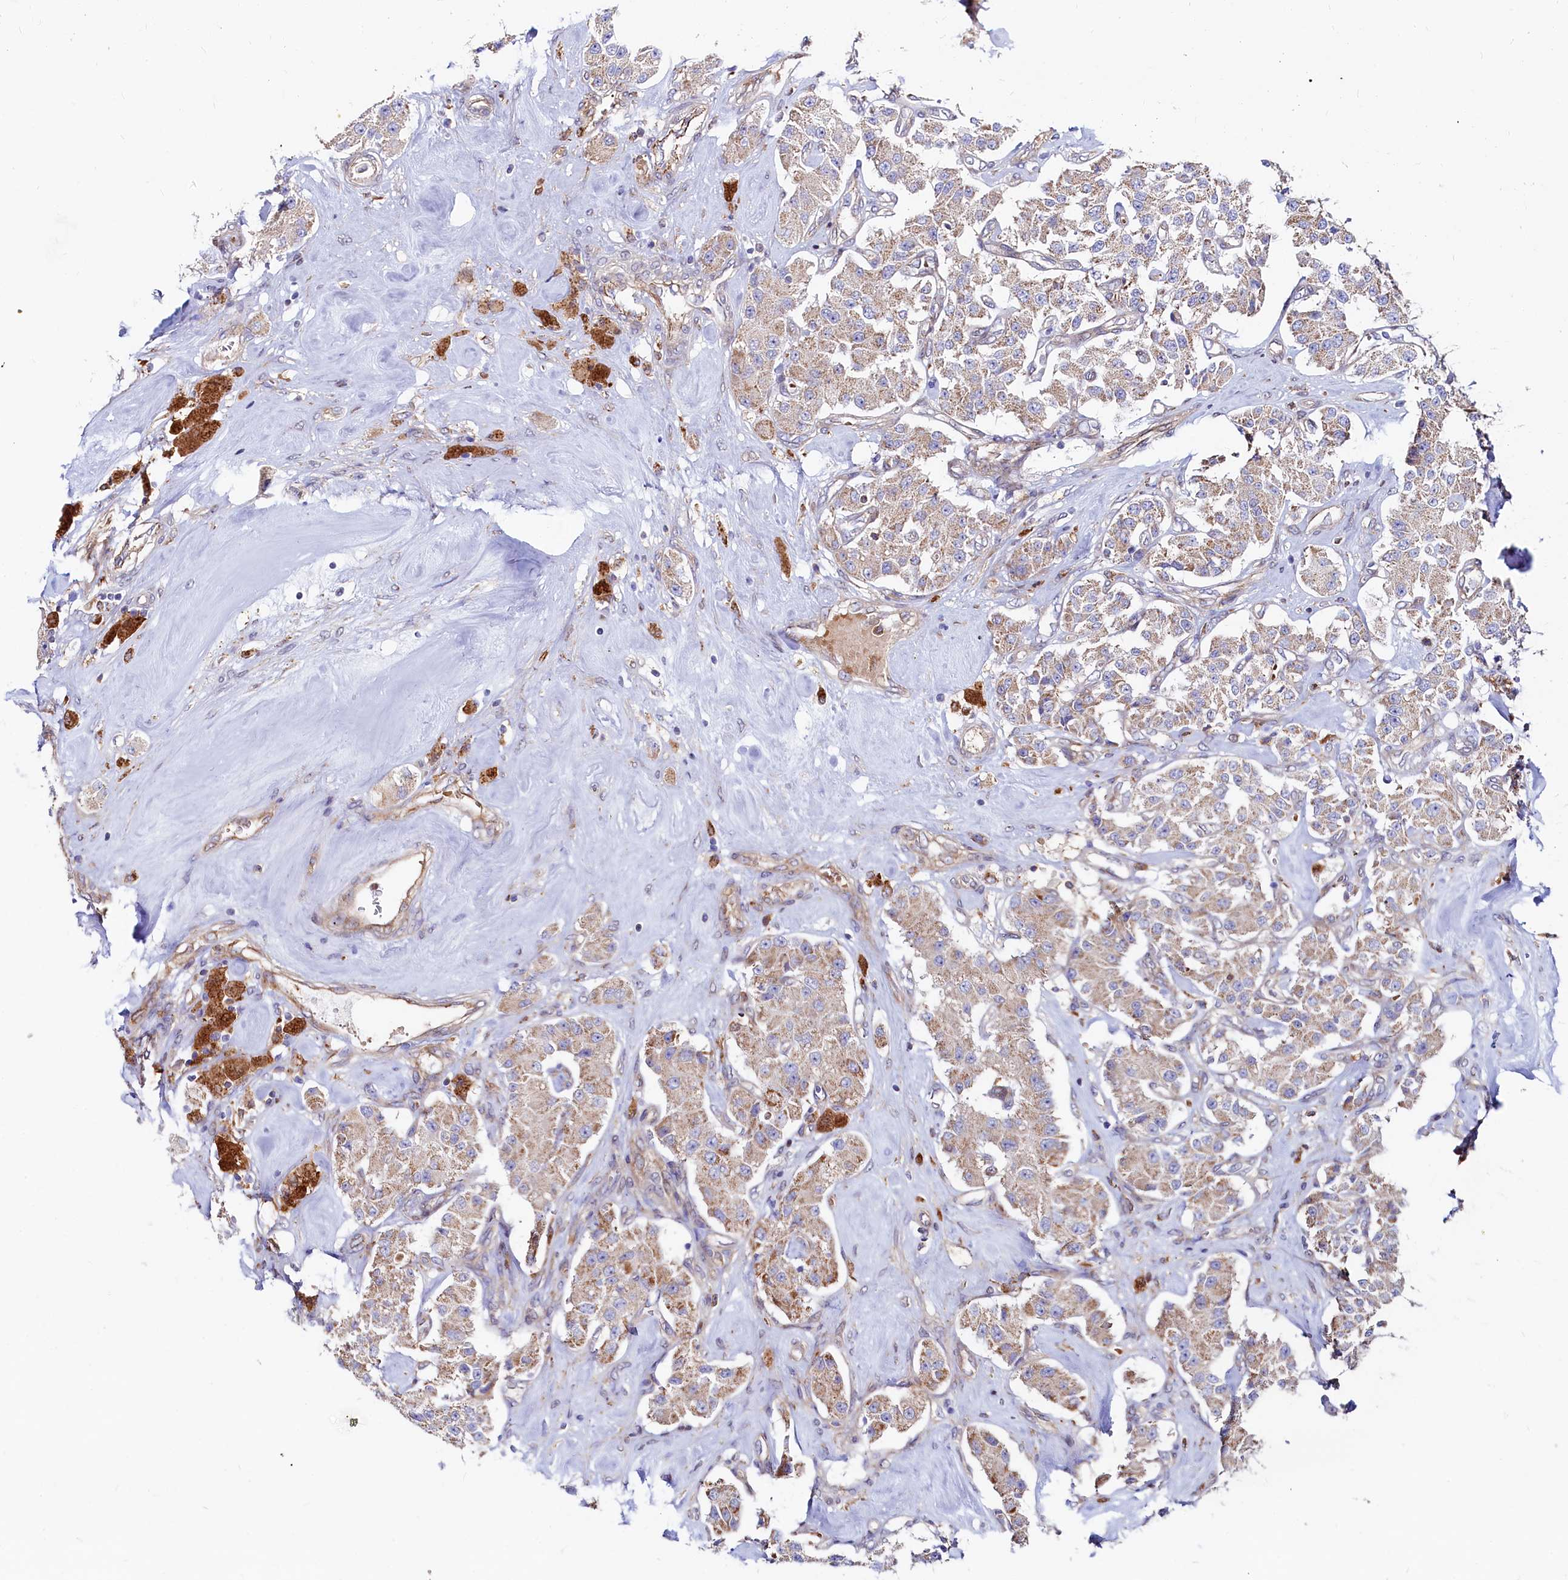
{"staining": {"intensity": "weak", "quantity": ">75%", "location": "cytoplasmic/membranous"}, "tissue": "carcinoid", "cell_type": "Tumor cells", "image_type": "cancer", "snomed": [{"axis": "morphology", "description": "Carcinoid, malignant, NOS"}, {"axis": "topography", "description": "Pancreas"}], "caption": "IHC photomicrograph of carcinoid stained for a protein (brown), which reveals low levels of weak cytoplasmic/membranous positivity in about >75% of tumor cells.", "gene": "ASTE1", "patient": {"sex": "male", "age": 41}}